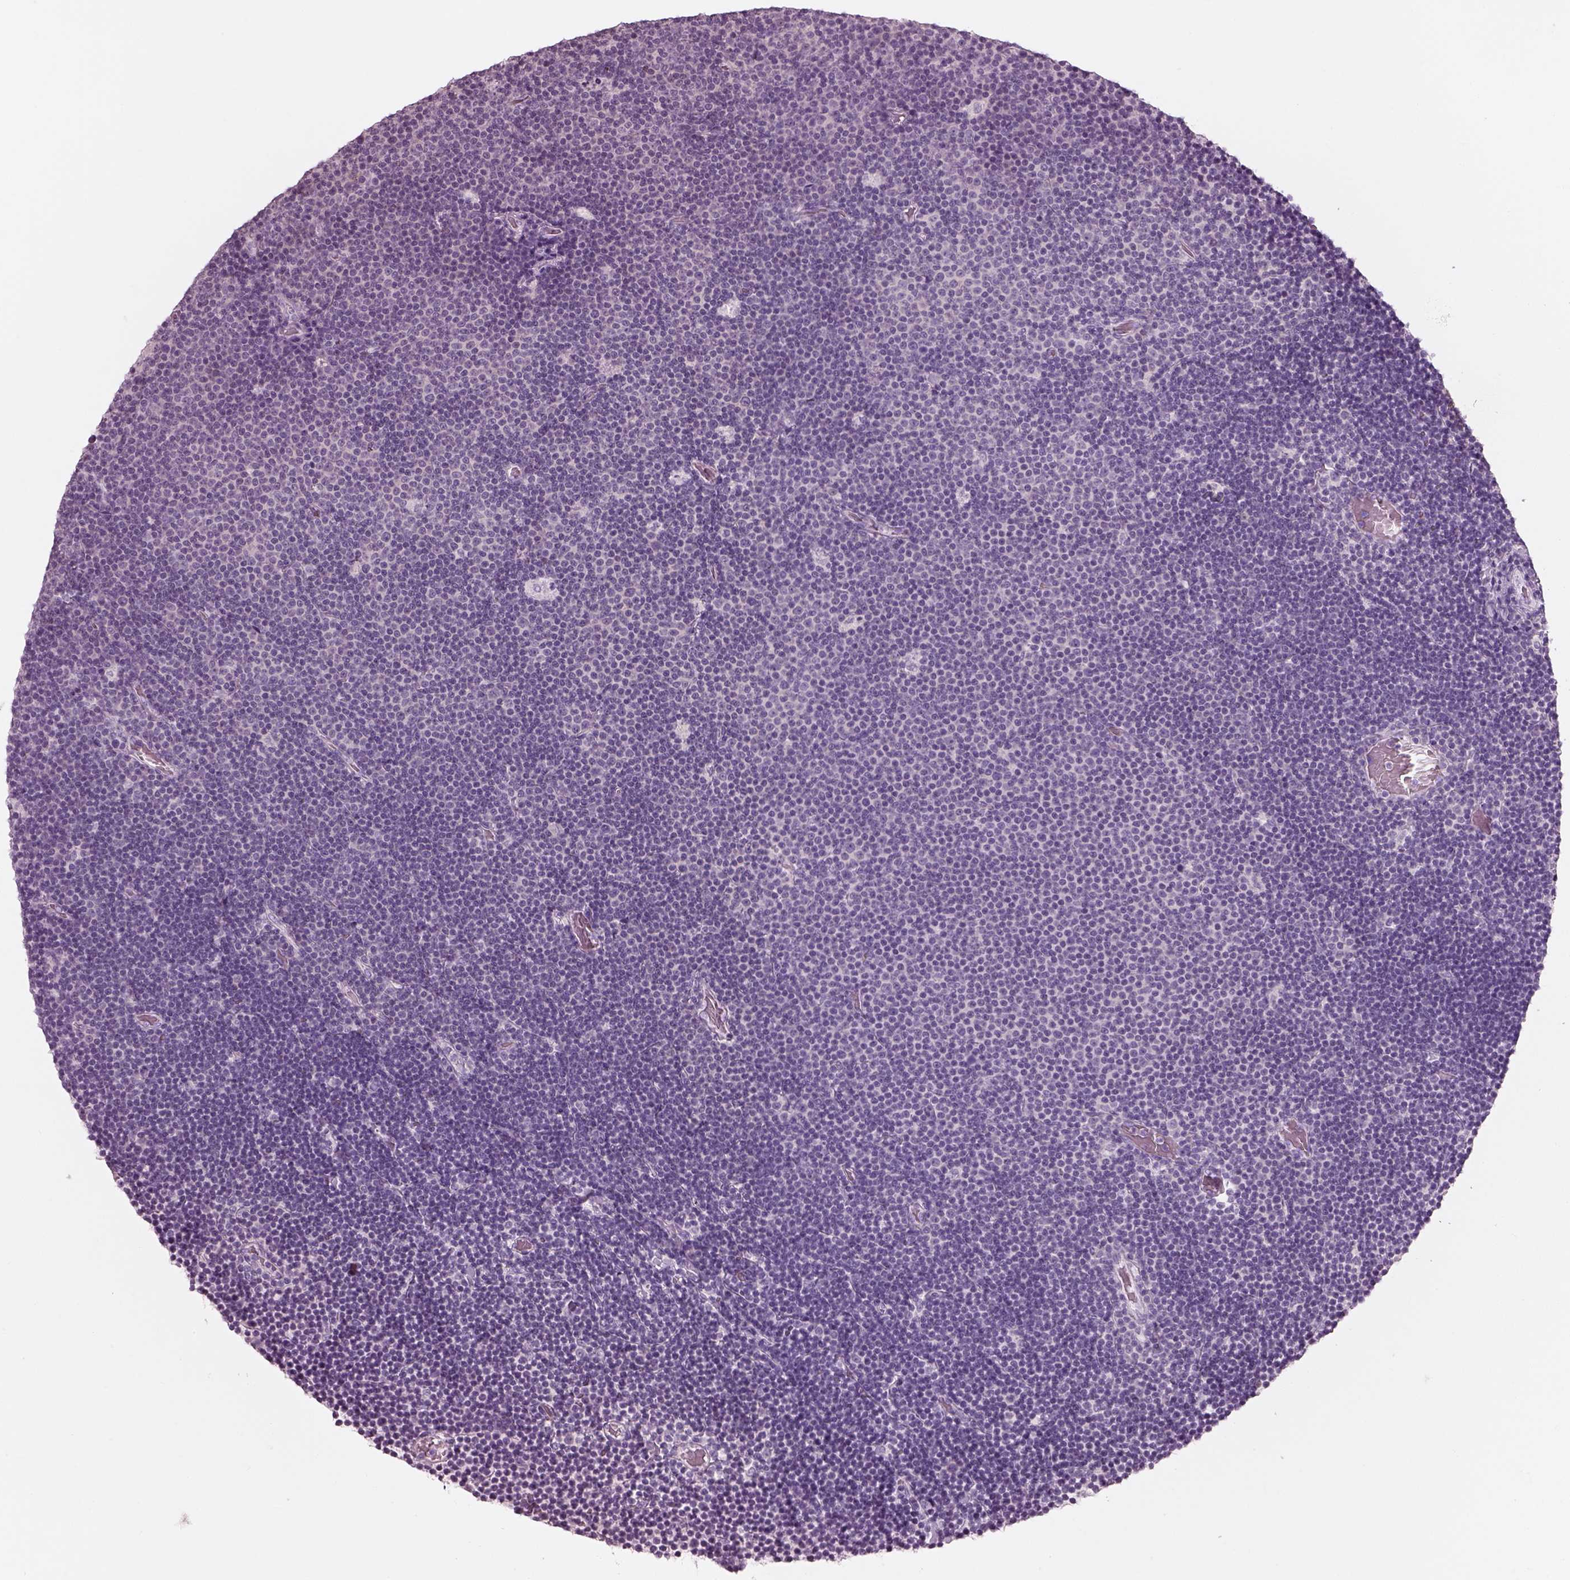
{"staining": {"intensity": "negative", "quantity": "none", "location": "none"}, "tissue": "lymphoma", "cell_type": "Tumor cells", "image_type": "cancer", "snomed": [{"axis": "morphology", "description": "Malignant lymphoma, non-Hodgkin's type, Low grade"}, {"axis": "topography", "description": "Brain"}], "caption": "The IHC micrograph has no significant expression in tumor cells of malignant lymphoma, non-Hodgkin's type (low-grade) tissue.", "gene": "SLC27A2", "patient": {"sex": "female", "age": 66}}